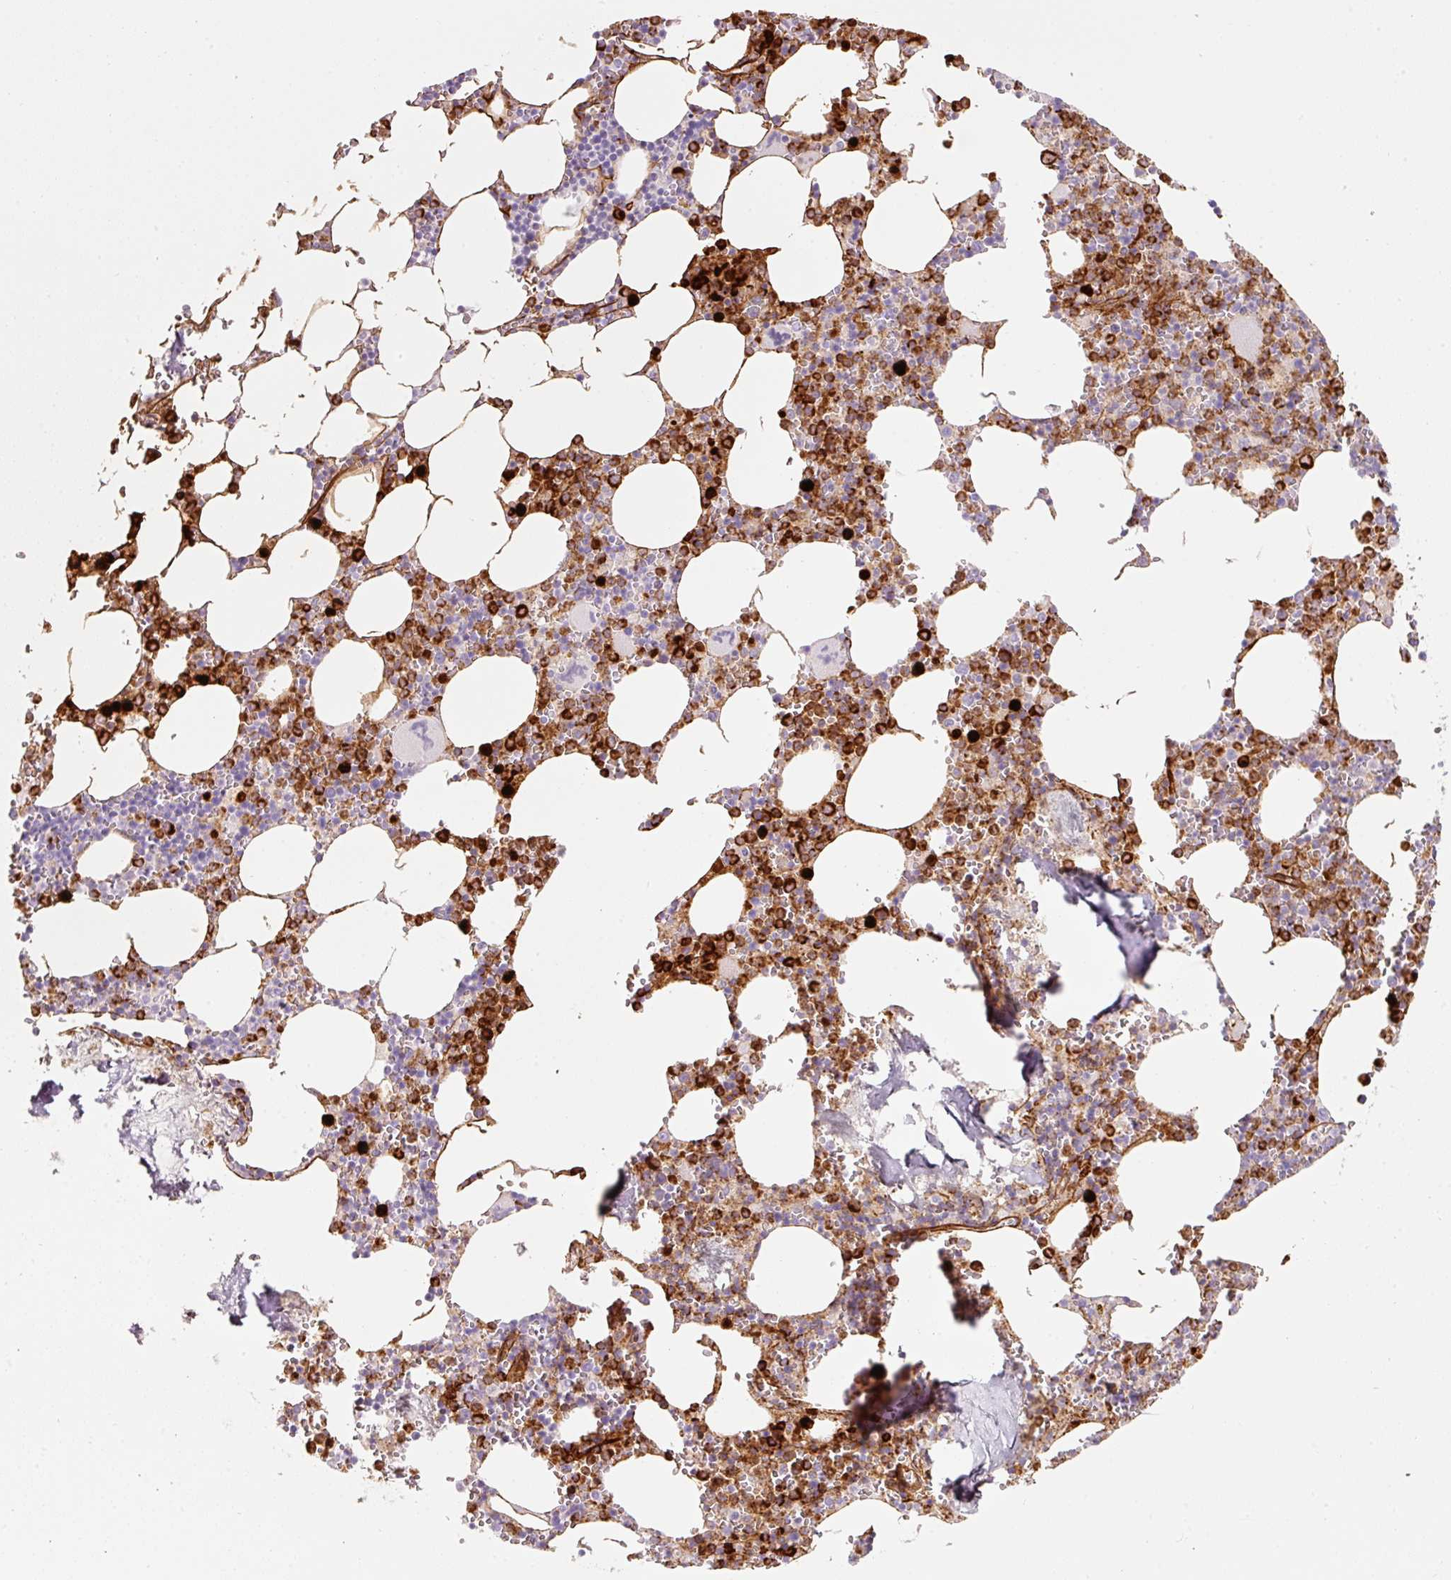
{"staining": {"intensity": "strong", "quantity": "25%-75%", "location": "cytoplasmic/membranous"}, "tissue": "bone marrow", "cell_type": "Hematopoietic cells", "image_type": "normal", "snomed": [{"axis": "morphology", "description": "Normal tissue, NOS"}, {"axis": "topography", "description": "Bone marrow"}], "caption": "Bone marrow stained with immunohistochemistry displays strong cytoplasmic/membranous positivity in about 25%-75% of hematopoietic cells. Using DAB (3,3'-diaminobenzidine) (brown) and hematoxylin (blue) stains, captured at high magnification using brightfield microscopy.", "gene": "LOXL4", "patient": {"sex": "male", "age": 54}}